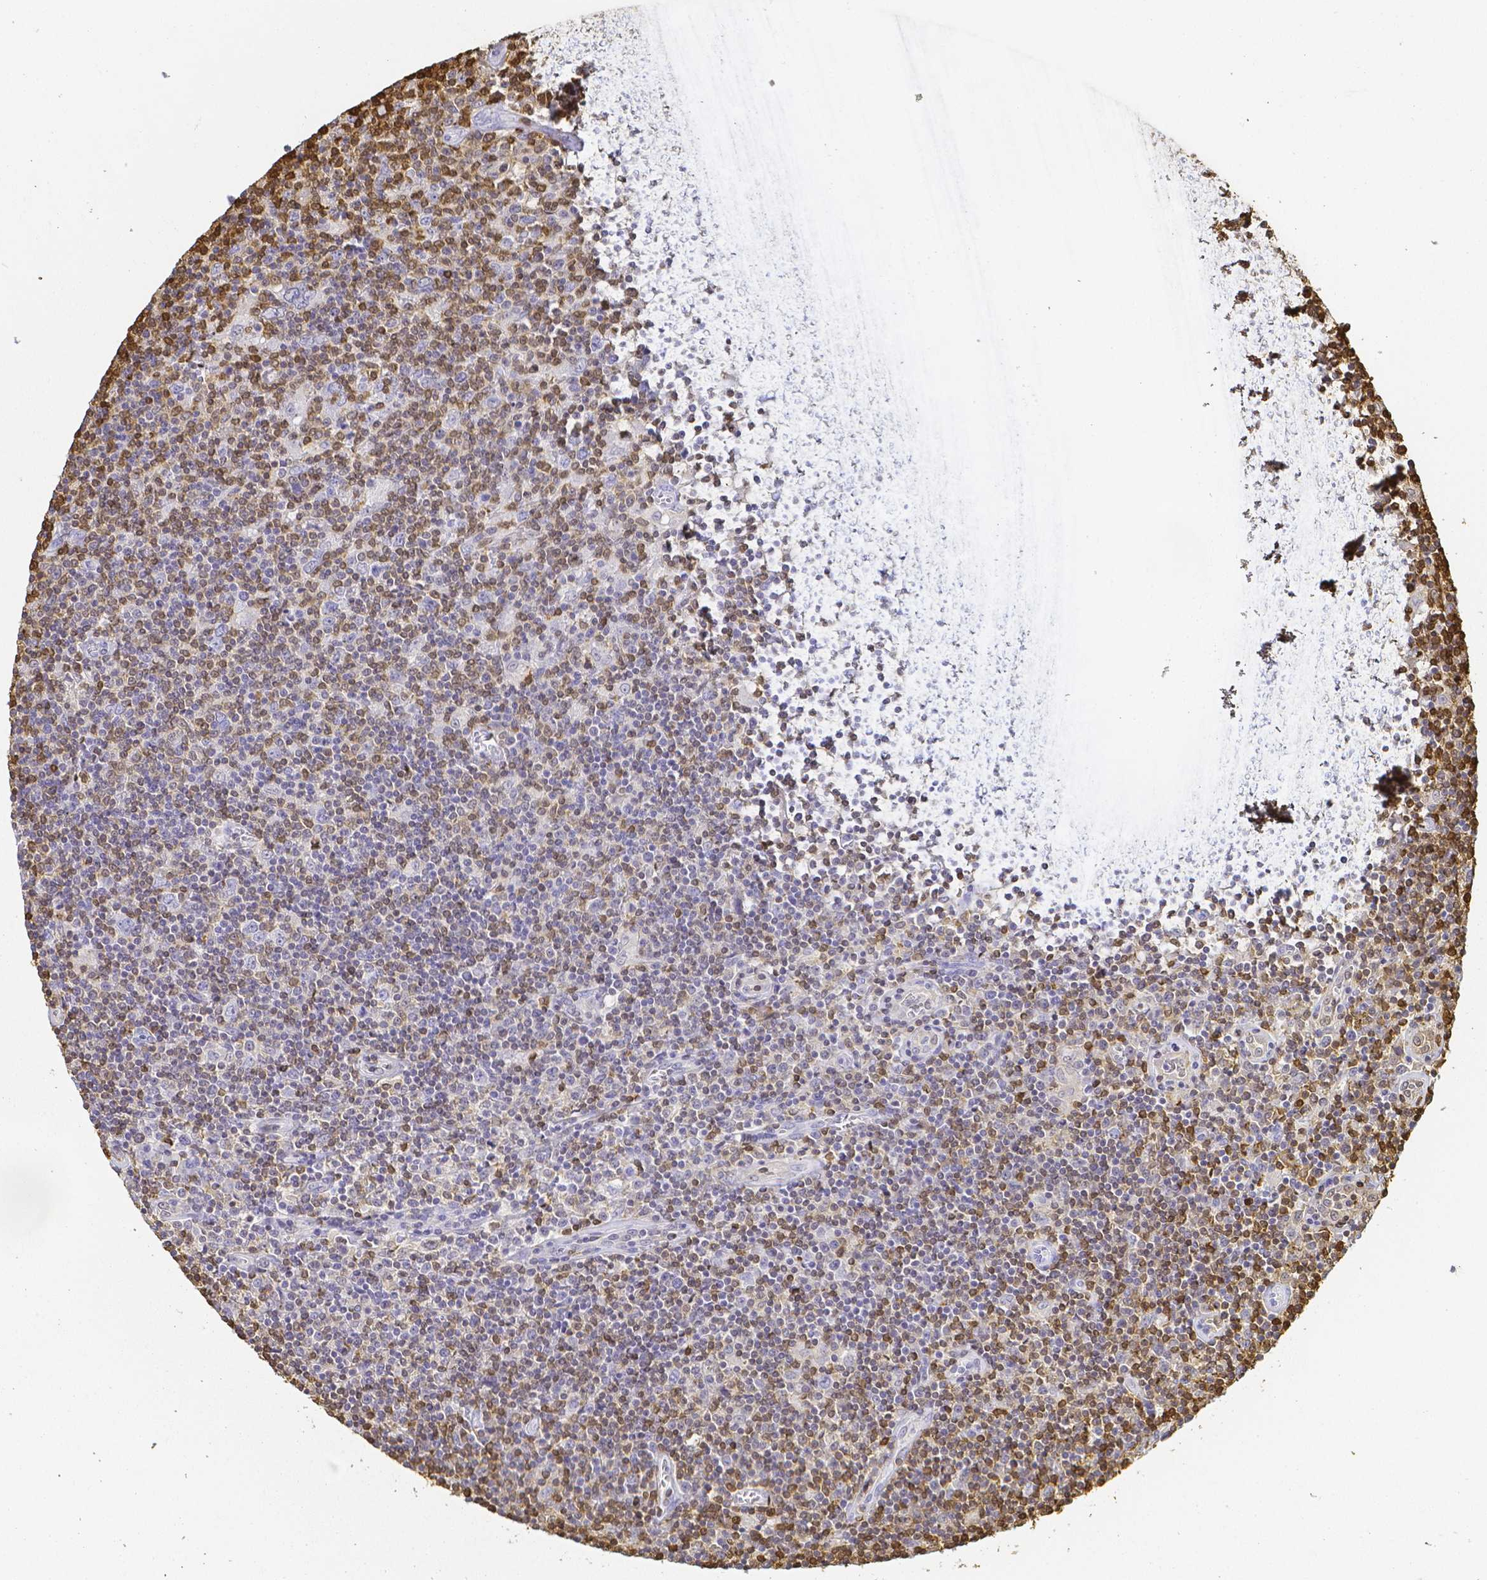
{"staining": {"intensity": "negative", "quantity": "none", "location": "none"}, "tissue": "lymphoma", "cell_type": "Tumor cells", "image_type": "cancer", "snomed": [{"axis": "morphology", "description": "Hodgkin's disease, NOS"}, {"axis": "topography", "description": "Lymph node"}], "caption": "Immunohistochemistry of Hodgkin's disease displays no staining in tumor cells. (DAB immunohistochemistry with hematoxylin counter stain).", "gene": "COTL1", "patient": {"sex": "male", "age": 40}}